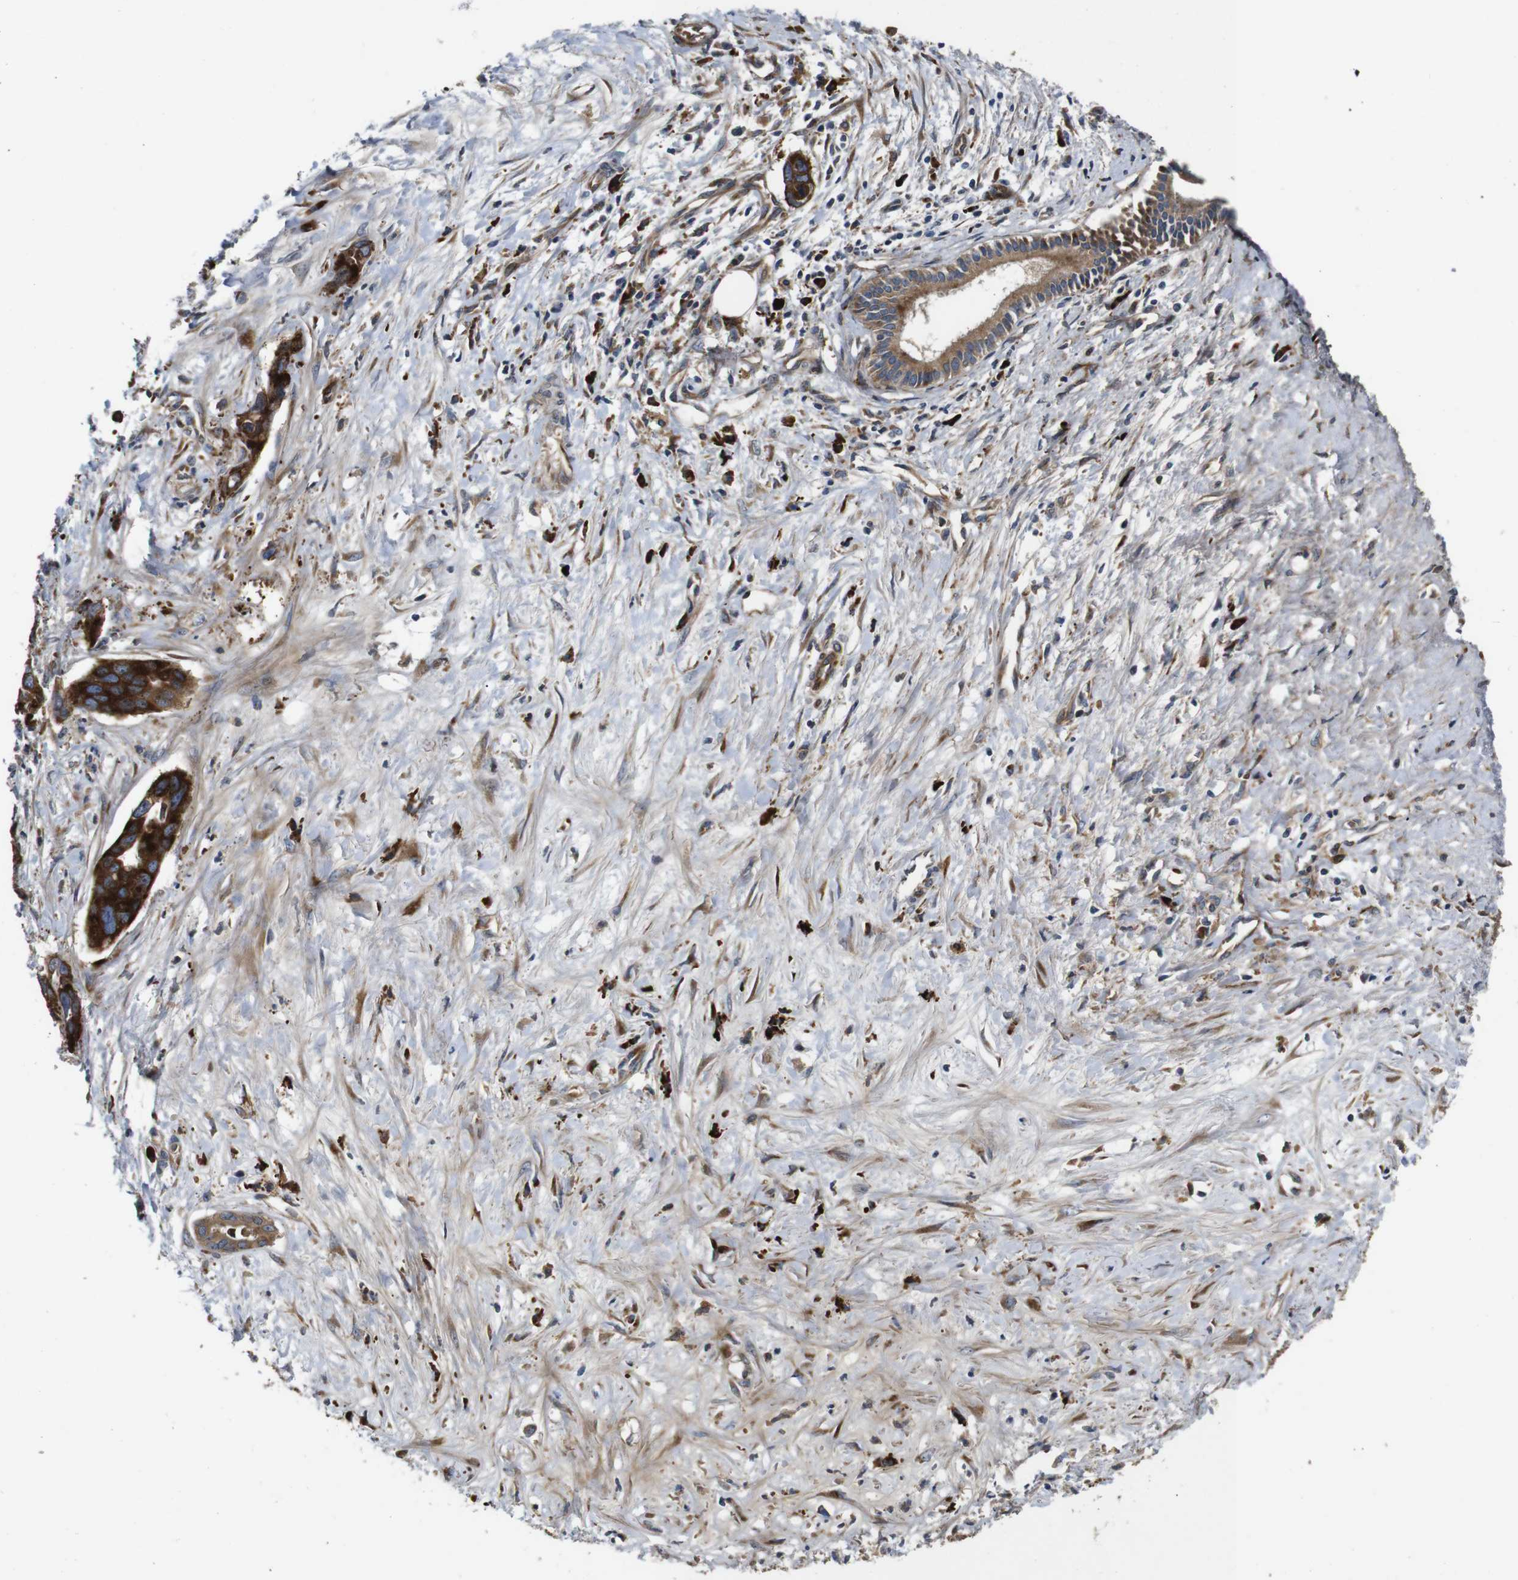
{"staining": {"intensity": "strong", "quantity": ">75%", "location": "cytoplasmic/membranous"}, "tissue": "liver cancer", "cell_type": "Tumor cells", "image_type": "cancer", "snomed": [{"axis": "morphology", "description": "Cholangiocarcinoma"}, {"axis": "topography", "description": "Liver"}], "caption": "Liver cancer (cholangiocarcinoma) stained with a protein marker shows strong staining in tumor cells.", "gene": "UBE2G2", "patient": {"sex": "female", "age": 65}}